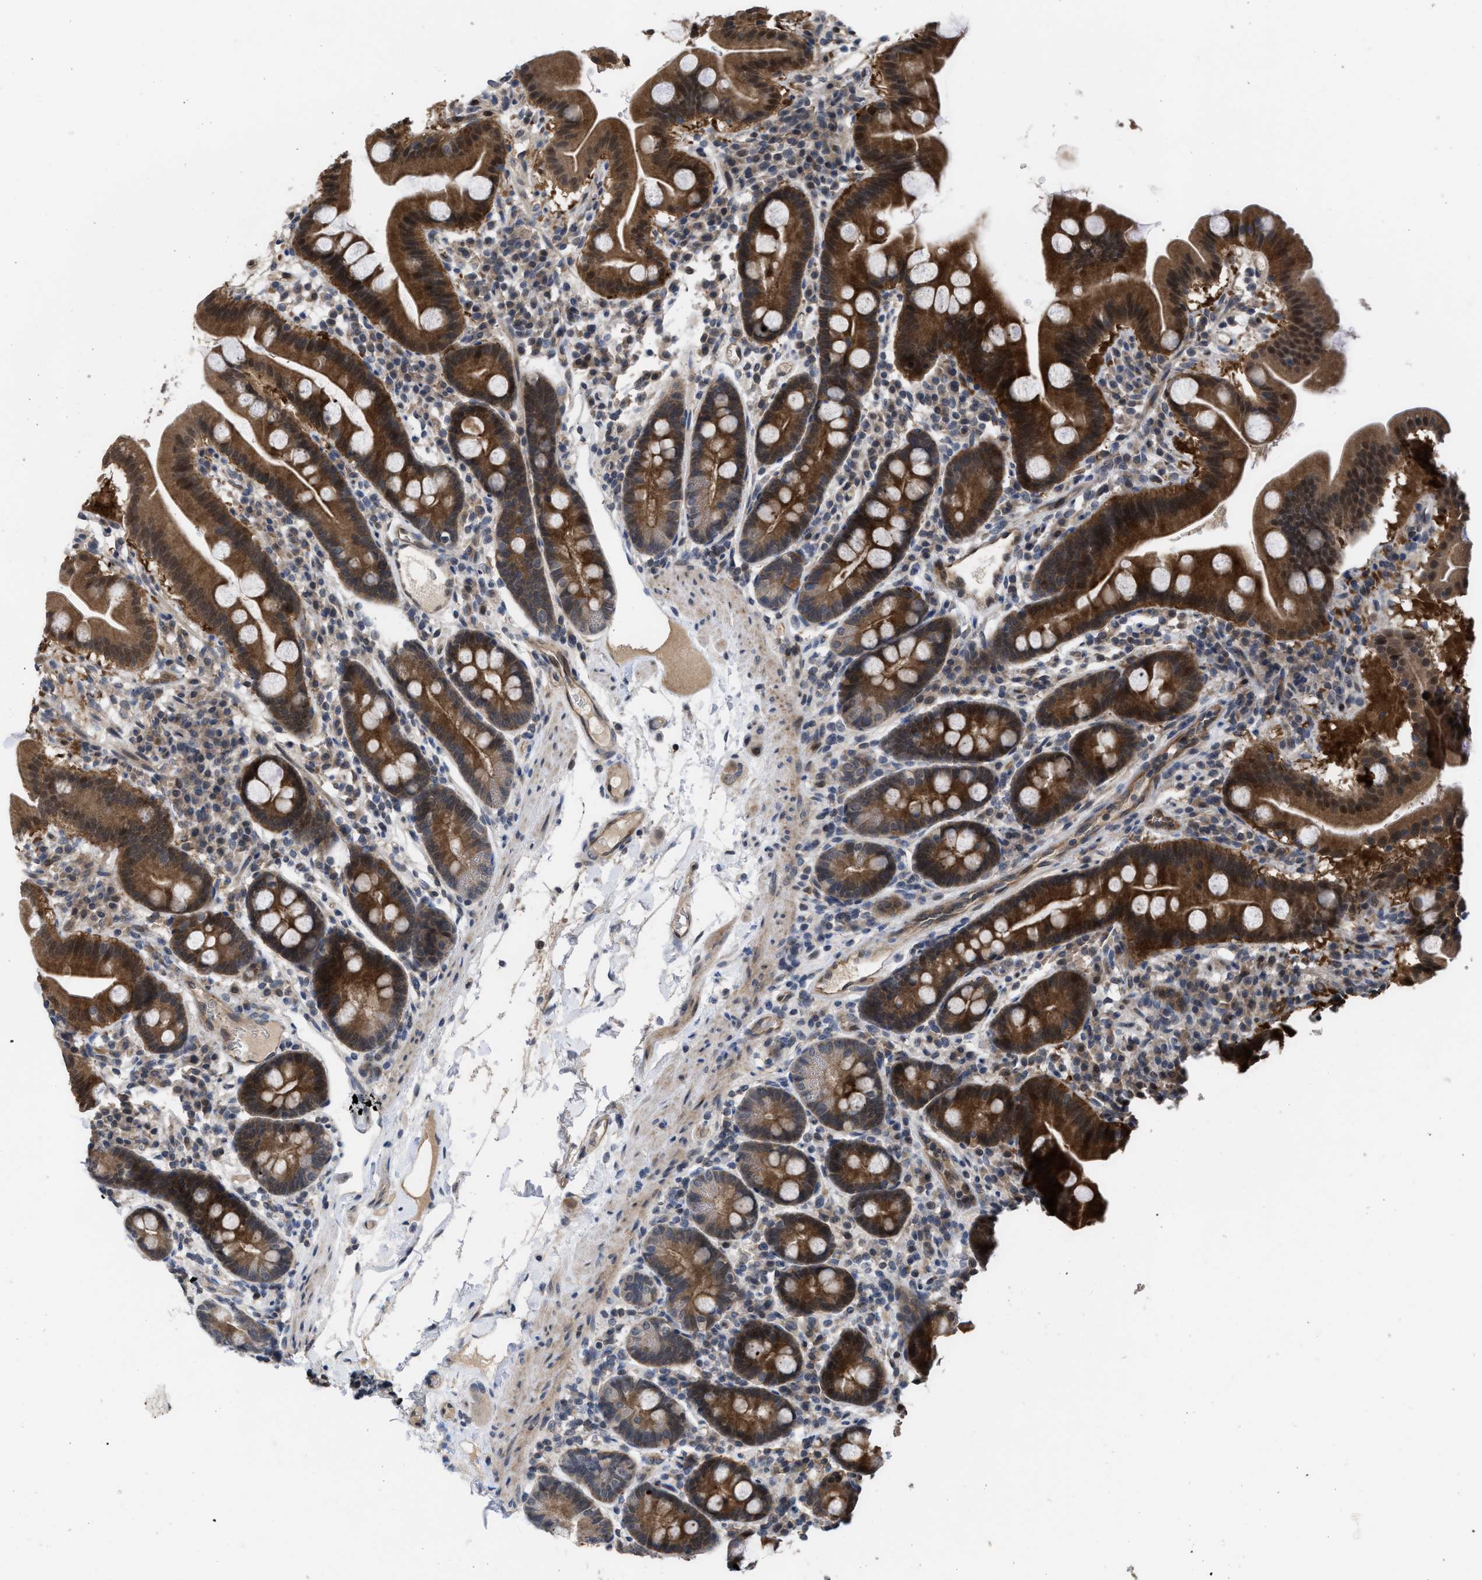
{"staining": {"intensity": "strong", "quantity": ">75%", "location": "cytoplasmic/membranous"}, "tissue": "duodenum", "cell_type": "Glandular cells", "image_type": "normal", "snomed": [{"axis": "morphology", "description": "Normal tissue, NOS"}, {"axis": "topography", "description": "Duodenum"}], "caption": "Immunohistochemistry of benign duodenum demonstrates high levels of strong cytoplasmic/membranous staining in about >75% of glandular cells.", "gene": "LDAF1", "patient": {"sex": "male", "age": 50}}